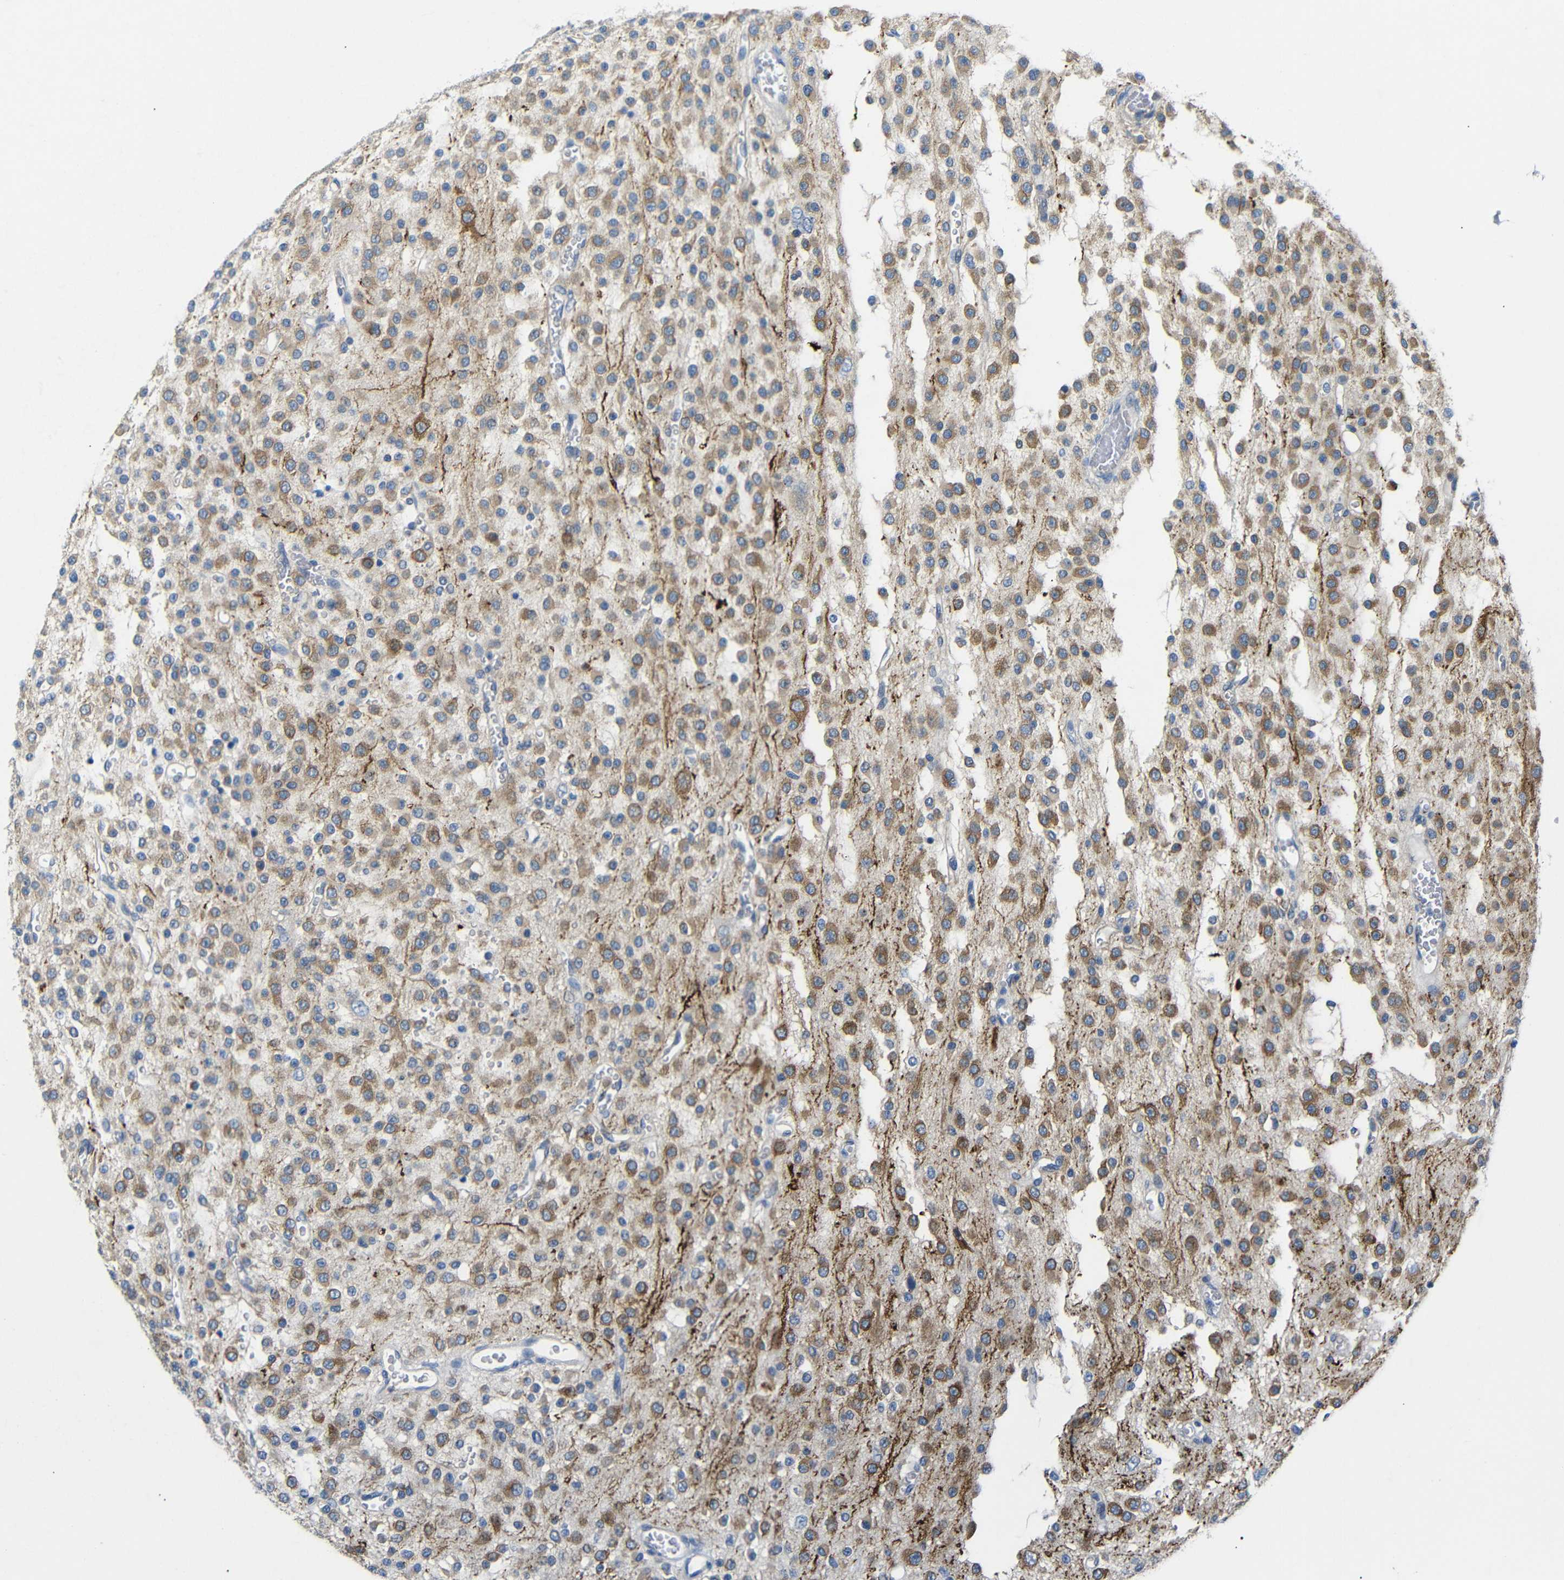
{"staining": {"intensity": "moderate", "quantity": ">75%", "location": "cytoplasmic/membranous"}, "tissue": "glioma", "cell_type": "Tumor cells", "image_type": "cancer", "snomed": [{"axis": "morphology", "description": "Glioma, malignant, Low grade"}, {"axis": "topography", "description": "Brain"}], "caption": "A brown stain labels moderate cytoplasmic/membranous staining of a protein in human glioma tumor cells.", "gene": "DCP1A", "patient": {"sex": "male", "age": 38}}